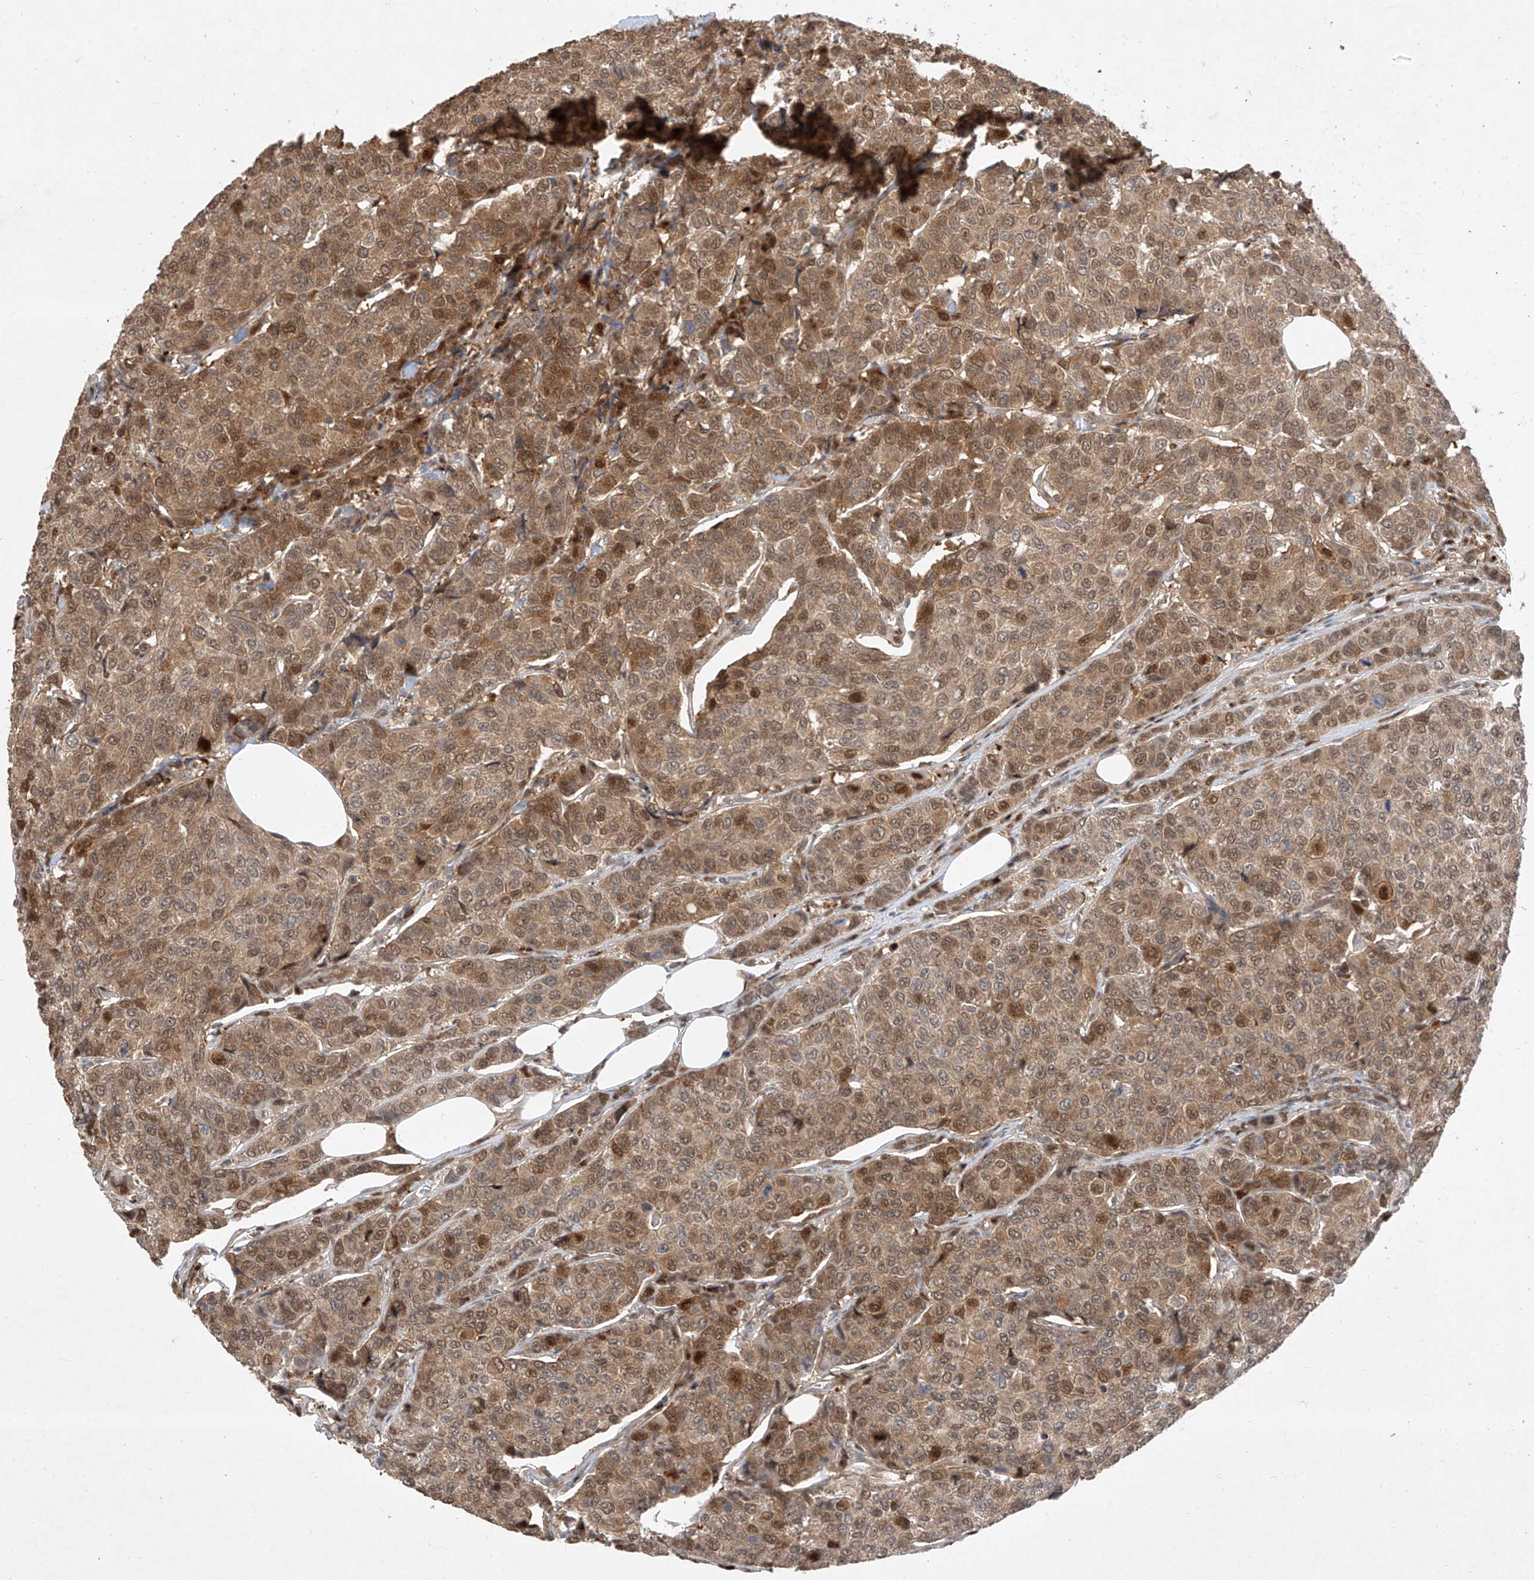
{"staining": {"intensity": "moderate", "quantity": ">75%", "location": "cytoplasmic/membranous,nuclear"}, "tissue": "breast cancer", "cell_type": "Tumor cells", "image_type": "cancer", "snomed": [{"axis": "morphology", "description": "Duct carcinoma"}, {"axis": "topography", "description": "Breast"}], "caption": "The histopathology image demonstrates a brown stain indicating the presence of a protein in the cytoplasmic/membranous and nuclear of tumor cells in breast intraductal carcinoma.", "gene": "ZNF358", "patient": {"sex": "female", "age": 55}}